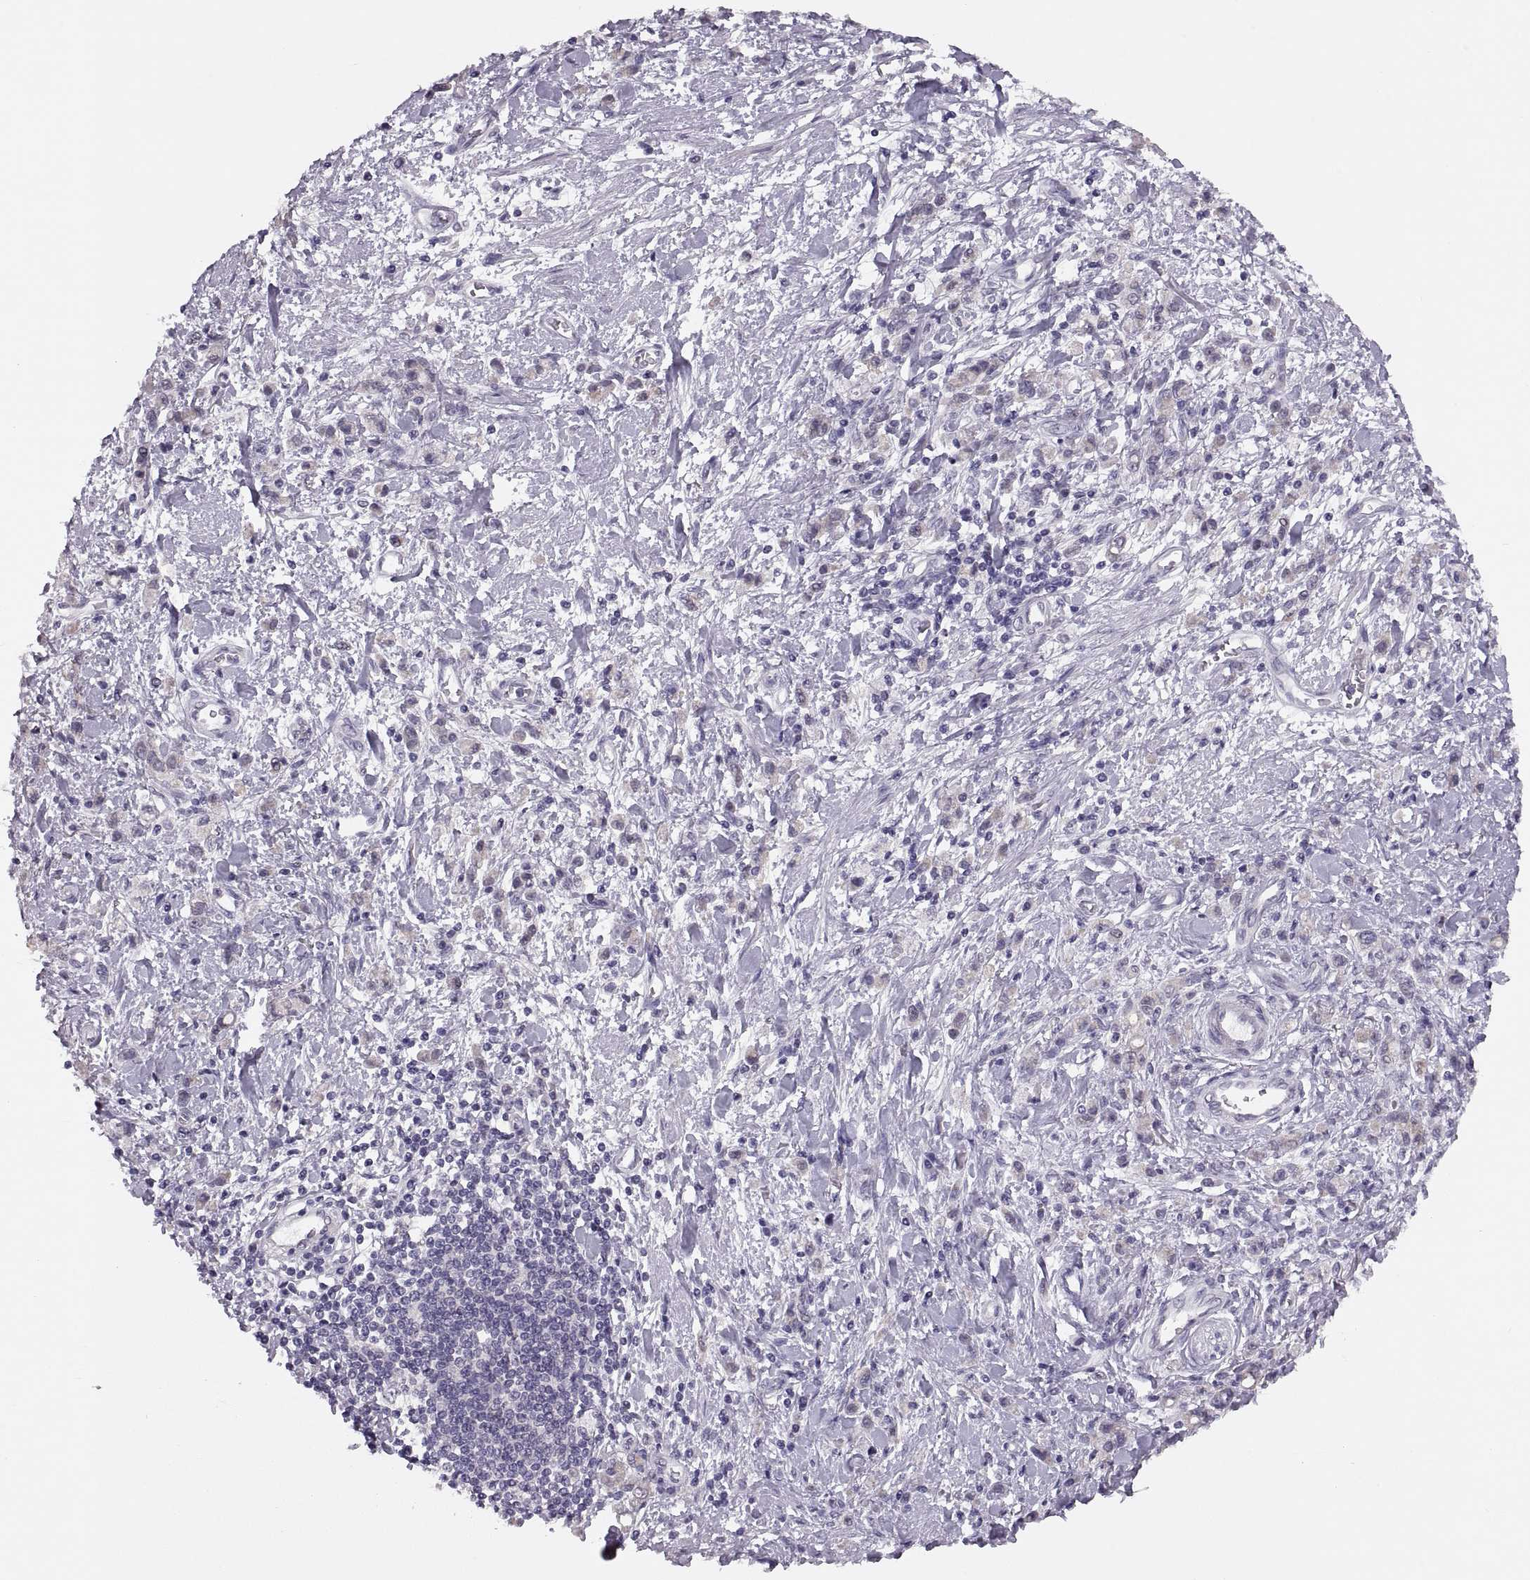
{"staining": {"intensity": "negative", "quantity": "none", "location": "none"}, "tissue": "stomach cancer", "cell_type": "Tumor cells", "image_type": "cancer", "snomed": [{"axis": "morphology", "description": "Adenocarcinoma, NOS"}, {"axis": "topography", "description": "Stomach"}], "caption": "This is a histopathology image of immunohistochemistry (IHC) staining of stomach adenocarcinoma, which shows no staining in tumor cells.", "gene": "ADH6", "patient": {"sex": "male", "age": 77}}